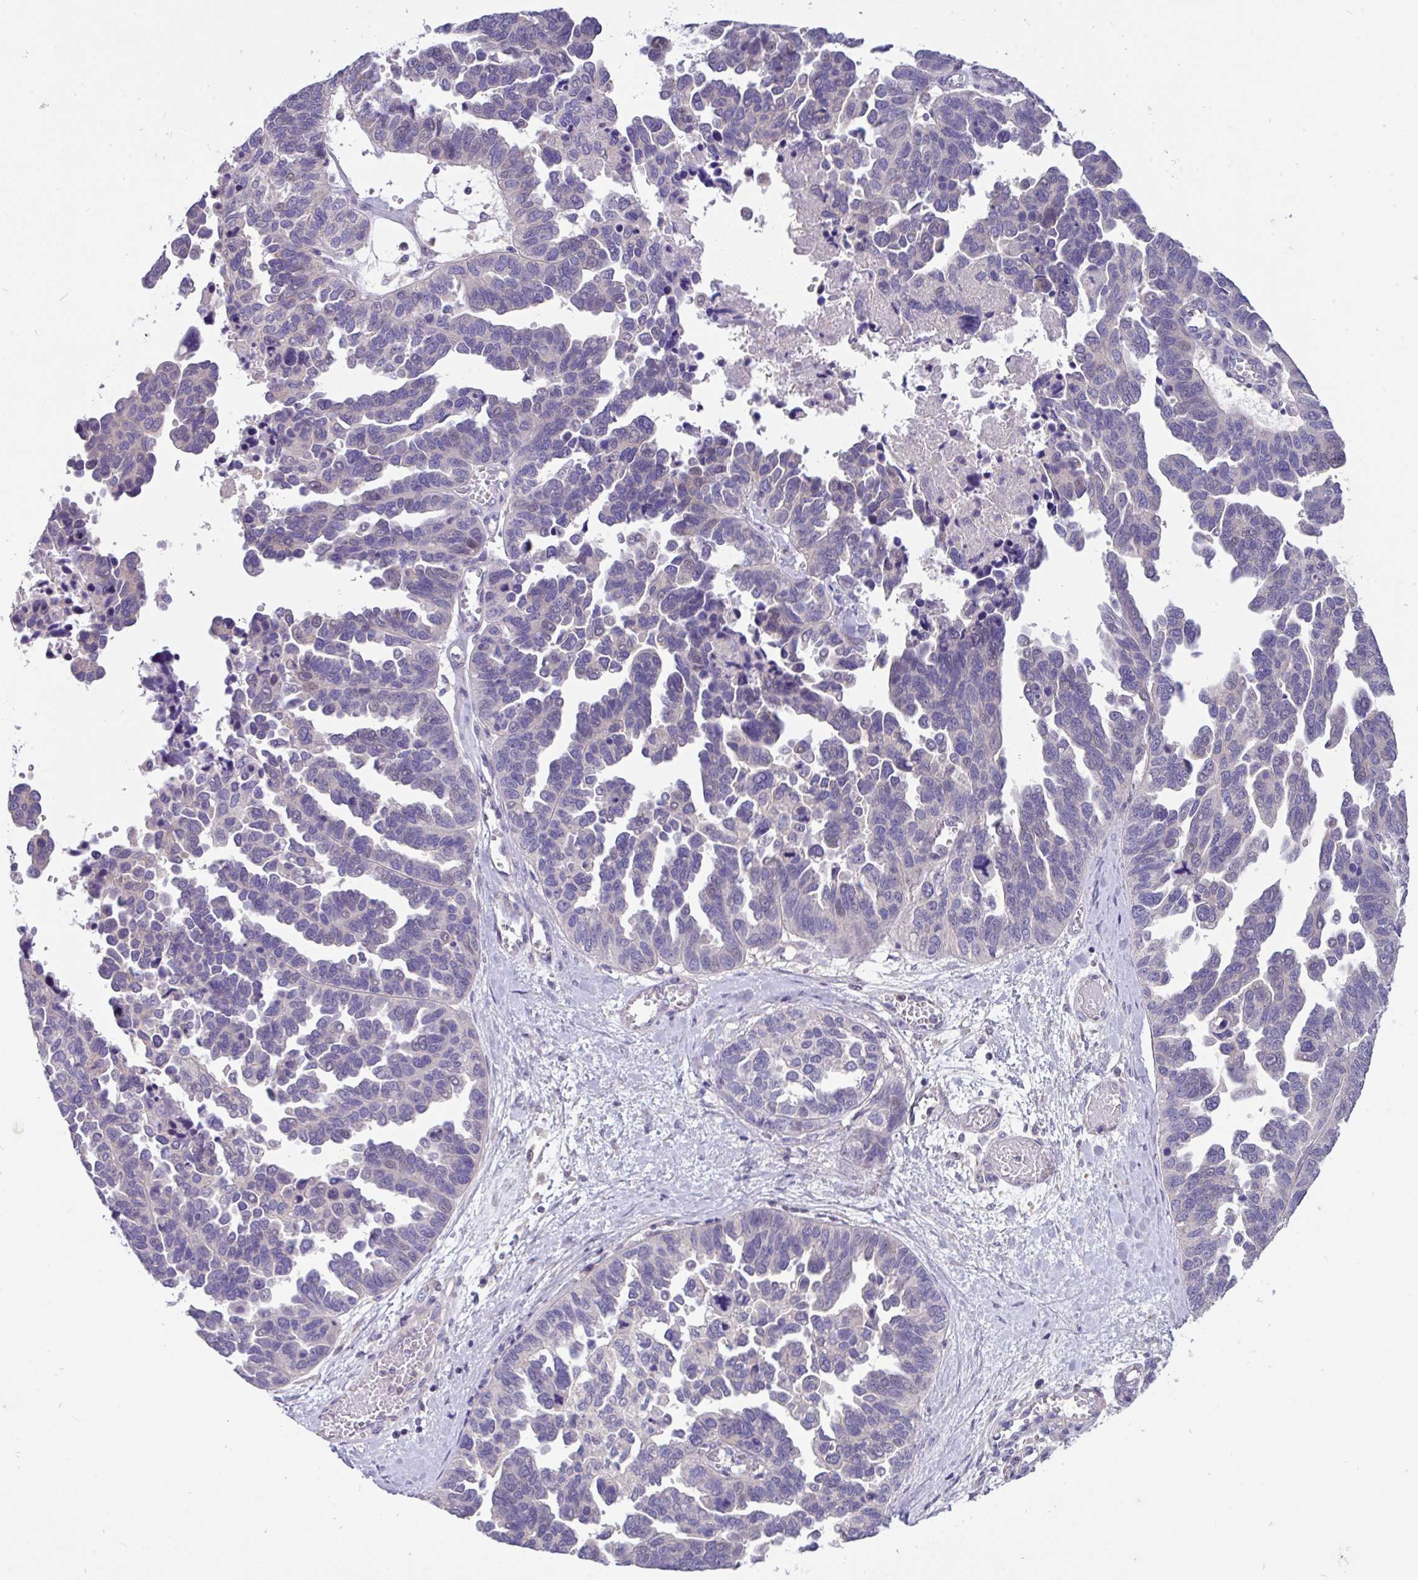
{"staining": {"intensity": "negative", "quantity": "none", "location": "none"}, "tissue": "ovarian cancer", "cell_type": "Tumor cells", "image_type": "cancer", "snomed": [{"axis": "morphology", "description": "Cystadenocarcinoma, serous, NOS"}, {"axis": "topography", "description": "Ovary"}], "caption": "Immunohistochemistry histopathology image of neoplastic tissue: ovarian serous cystadenocarcinoma stained with DAB demonstrates no significant protein expression in tumor cells.", "gene": "EPN3", "patient": {"sex": "female", "age": 64}}